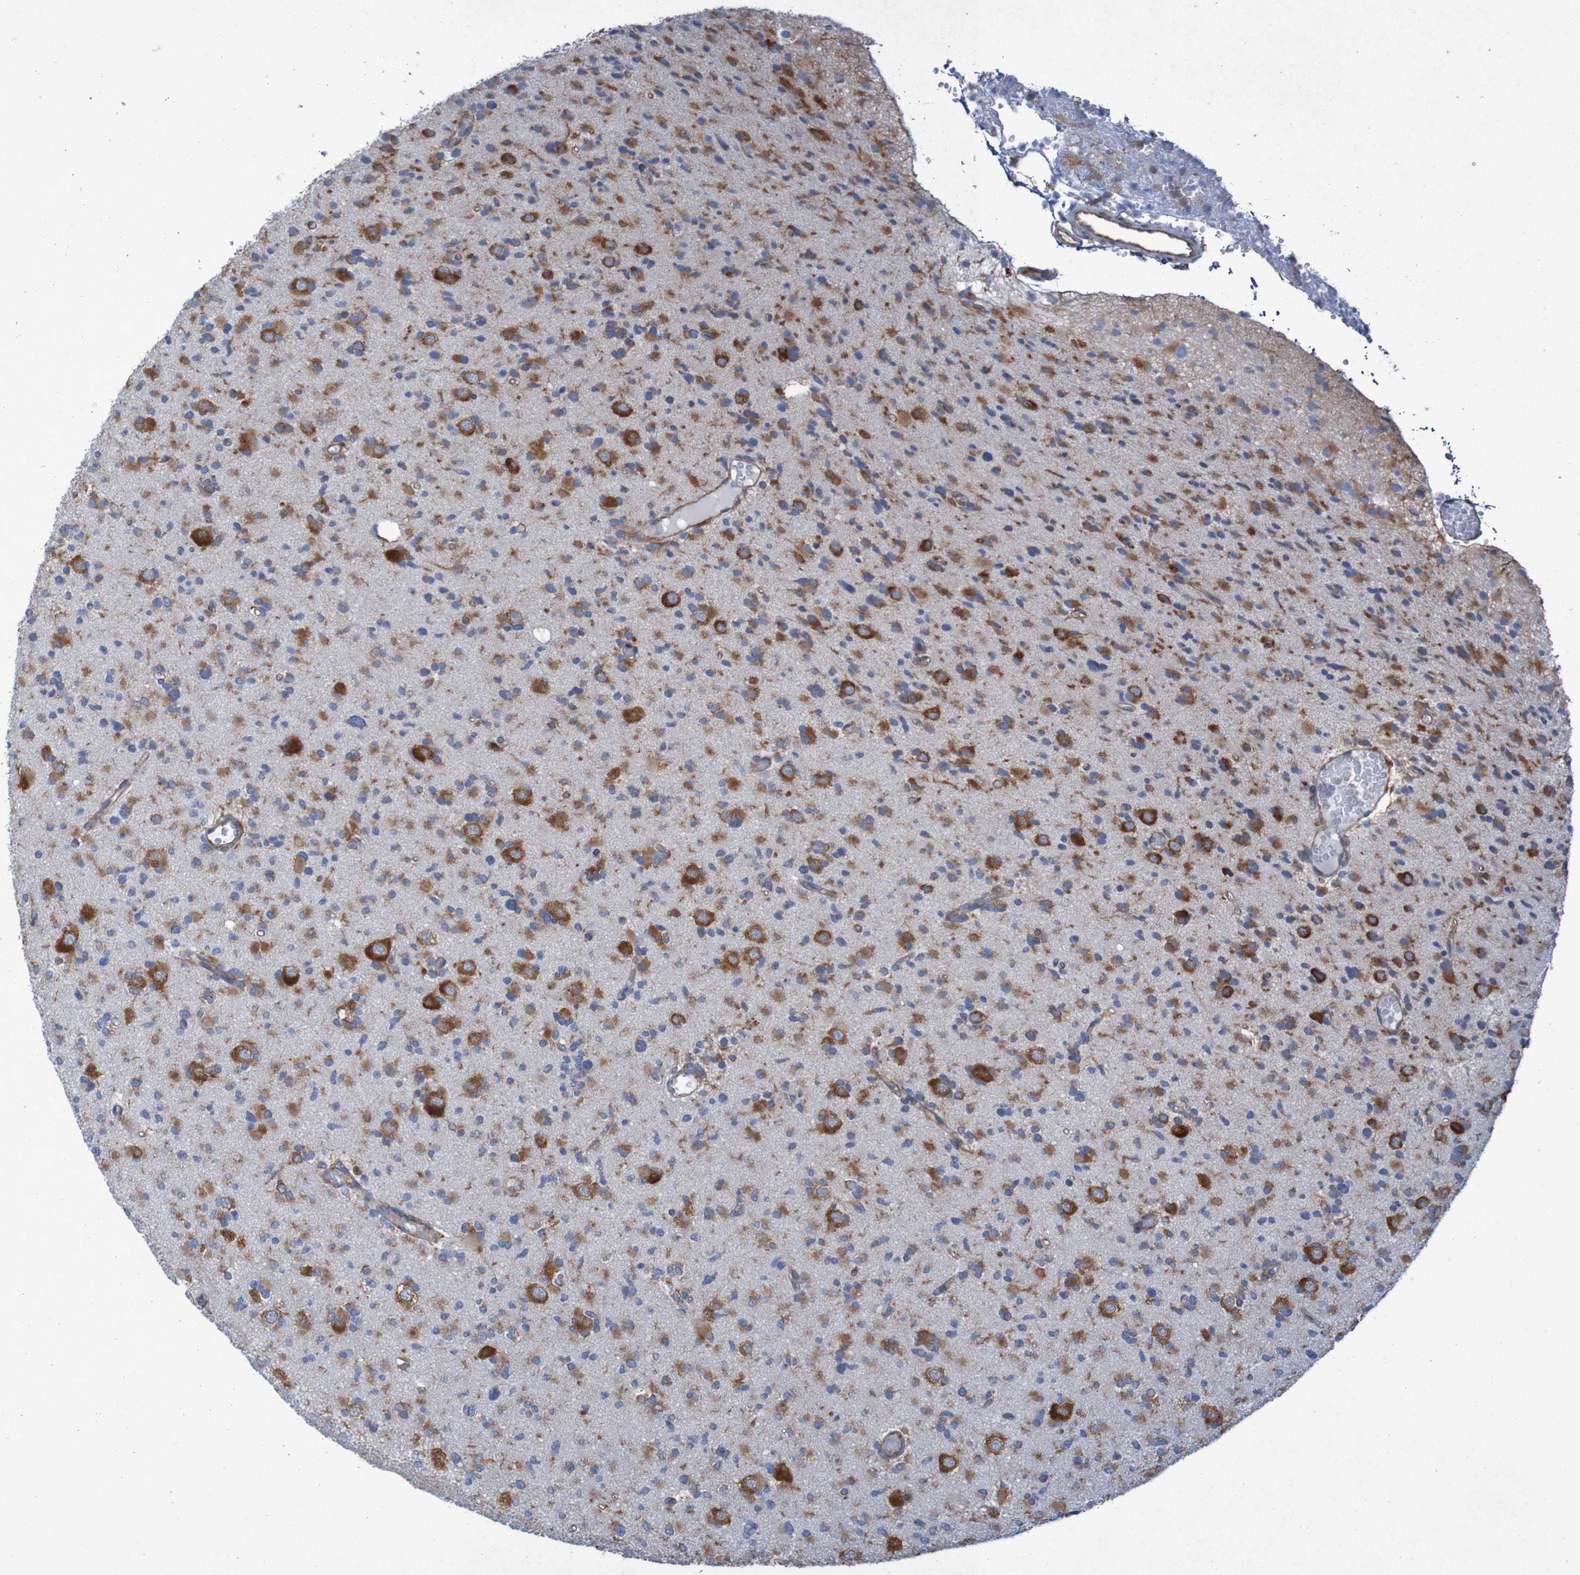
{"staining": {"intensity": "strong", "quantity": "25%-75%", "location": "cytoplasmic/membranous"}, "tissue": "glioma", "cell_type": "Tumor cells", "image_type": "cancer", "snomed": [{"axis": "morphology", "description": "Glioma, malignant, Low grade"}, {"axis": "topography", "description": "Brain"}], "caption": "A brown stain shows strong cytoplasmic/membranous staining of a protein in low-grade glioma (malignant) tumor cells.", "gene": "RPL10", "patient": {"sex": "female", "age": 22}}